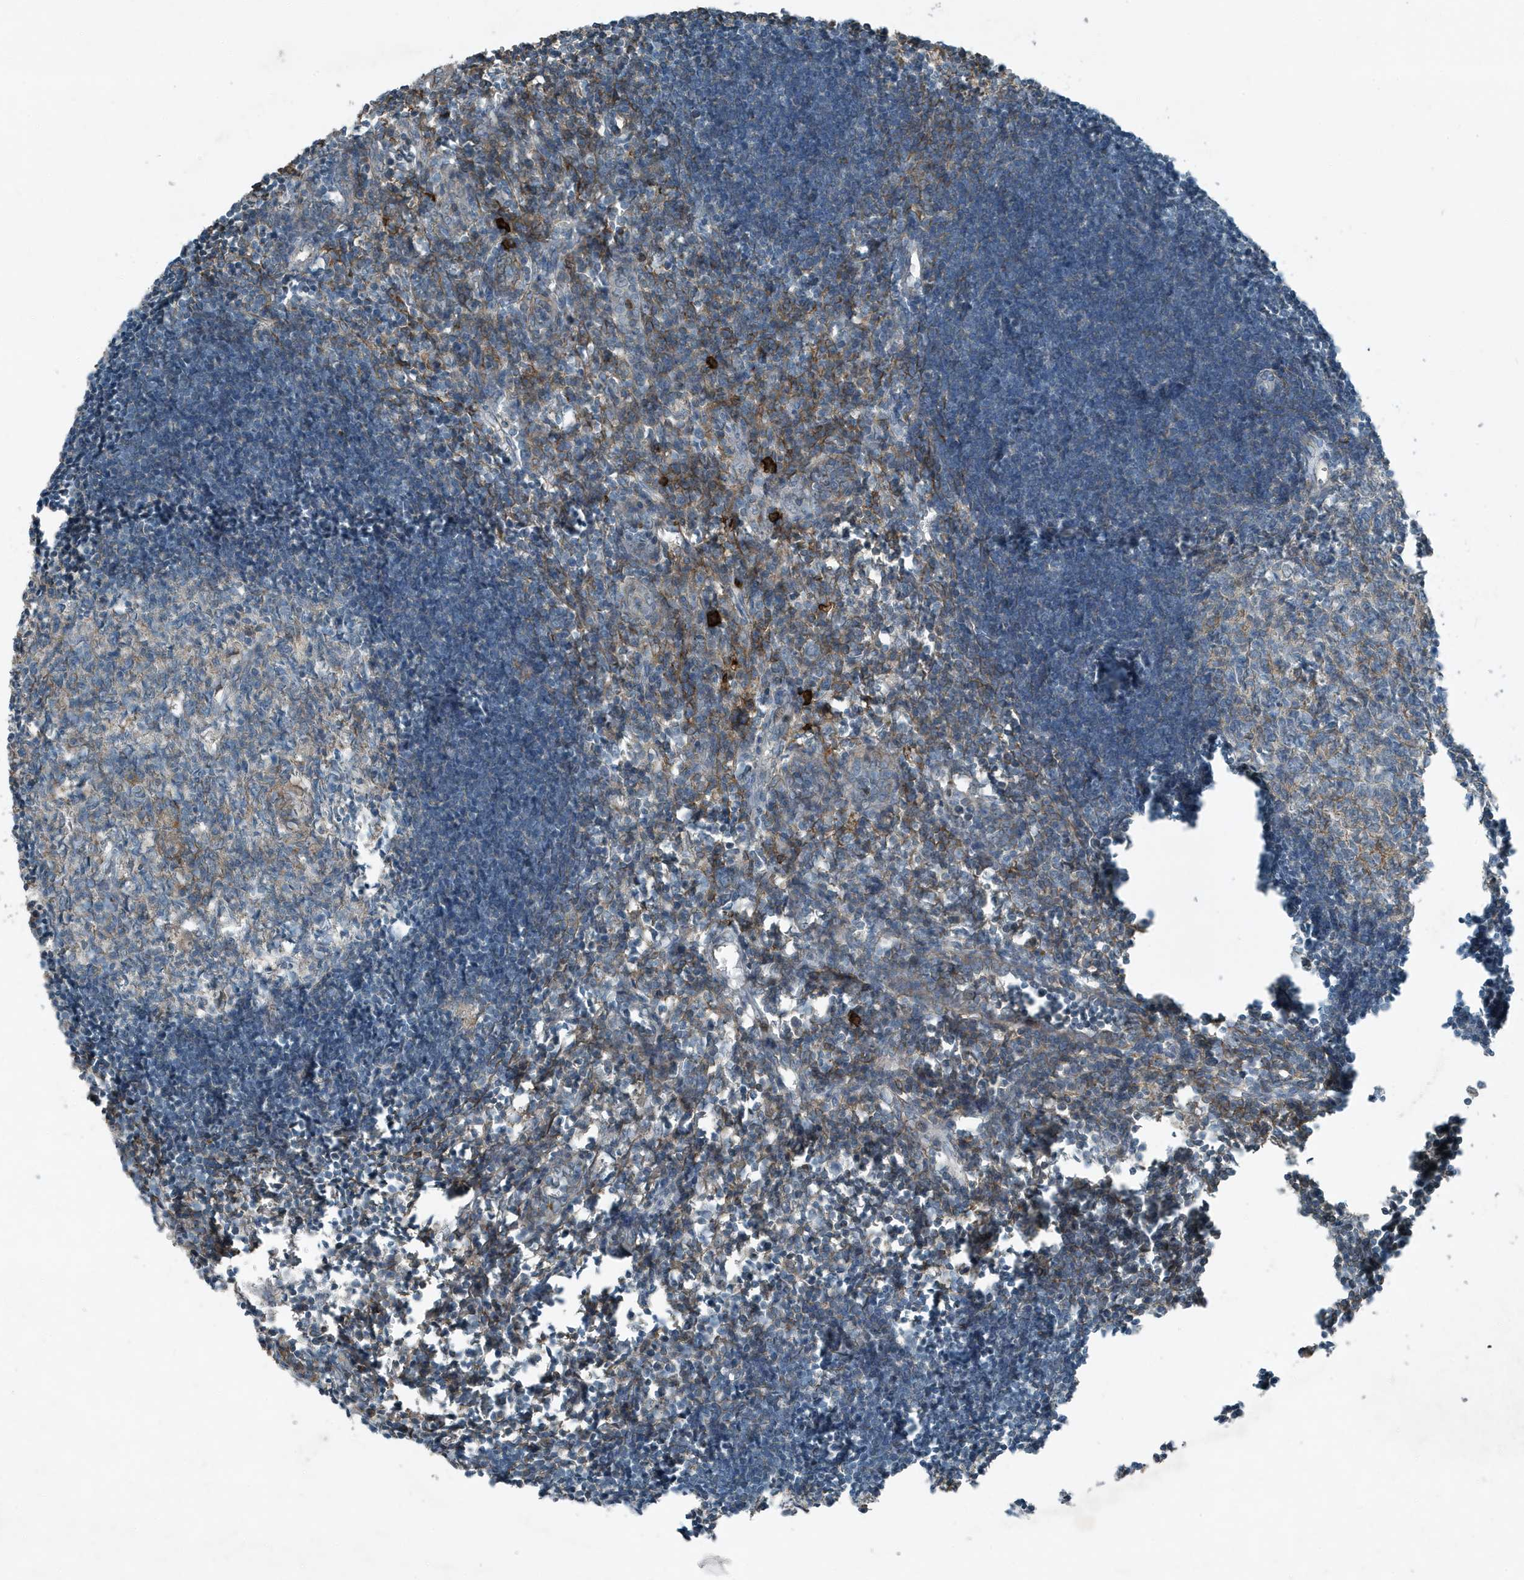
{"staining": {"intensity": "moderate", "quantity": "<25%", "location": "cytoplasmic/membranous"}, "tissue": "lymph node", "cell_type": "Germinal center cells", "image_type": "normal", "snomed": [{"axis": "morphology", "description": "Normal tissue, NOS"}, {"axis": "morphology", "description": "Malignant melanoma, Metastatic site"}, {"axis": "topography", "description": "Lymph node"}], "caption": "High-power microscopy captured an immunohistochemistry micrograph of unremarkable lymph node, revealing moderate cytoplasmic/membranous expression in about <25% of germinal center cells. The staining is performed using DAB (3,3'-diaminobenzidine) brown chromogen to label protein expression. The nuclei are counter-stained blue using hematoxylin.", "gene": "DAPP1", "patient": {"sex": "male", "age": 41}}